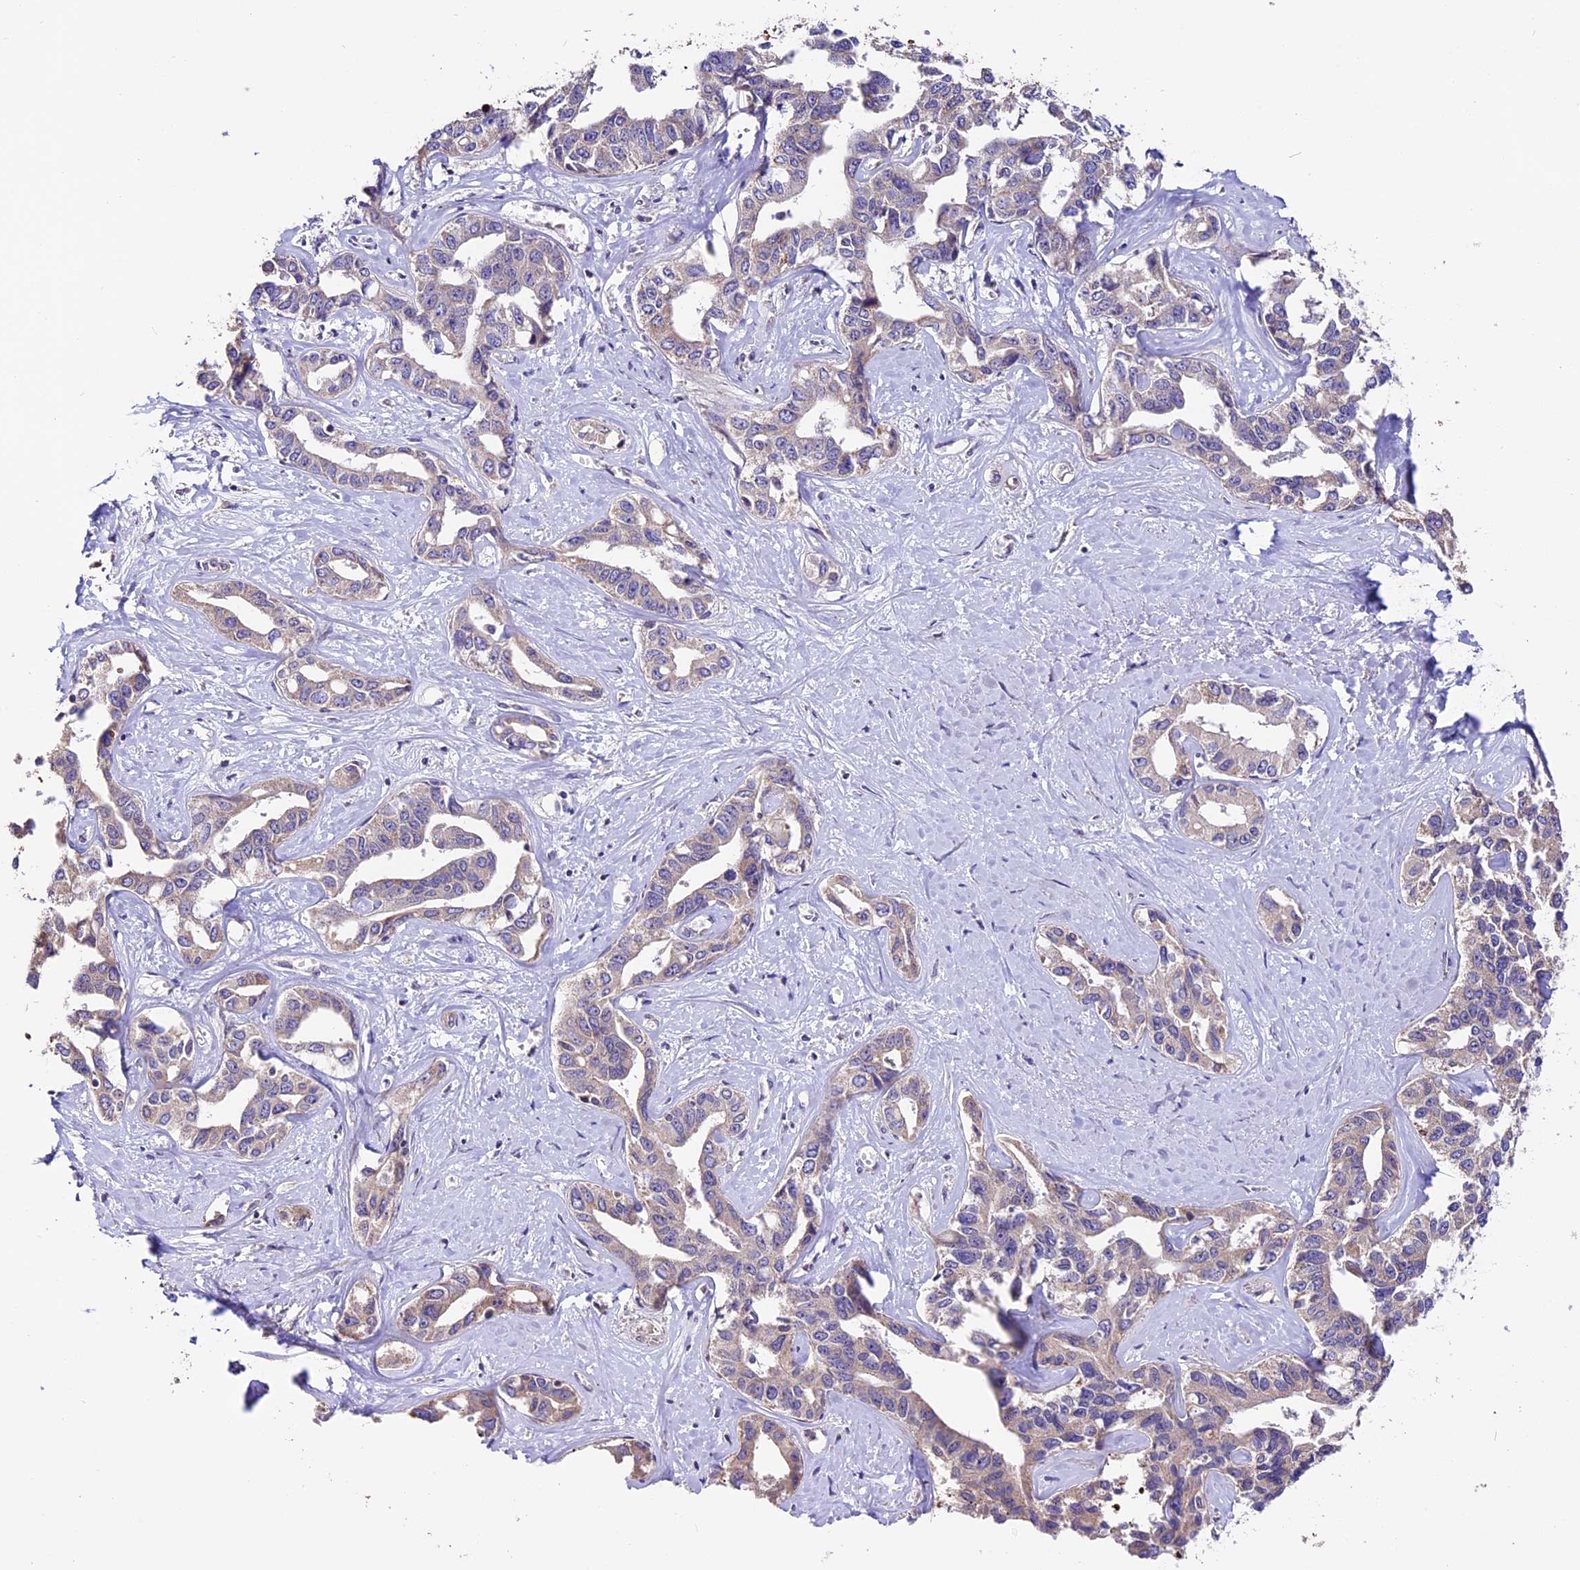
{"staining": {"intensity": "negative", "quantity": "none", "location": "none"}, "tissue": "liver cancer", "cell_type": "Tumor cells", "image_type": "cancer", "snomed": [{"axis": "morphology", "description": "Cholangiocarcinoma"}, {"axis": "topography", "description": "Liver"}], "caption": "The micrograph demonstrates no staining of tumor cells in cholangiocarcinoma (liver).", "gene": "DDX28", "patient": {"sex": "male", "age": 59}}